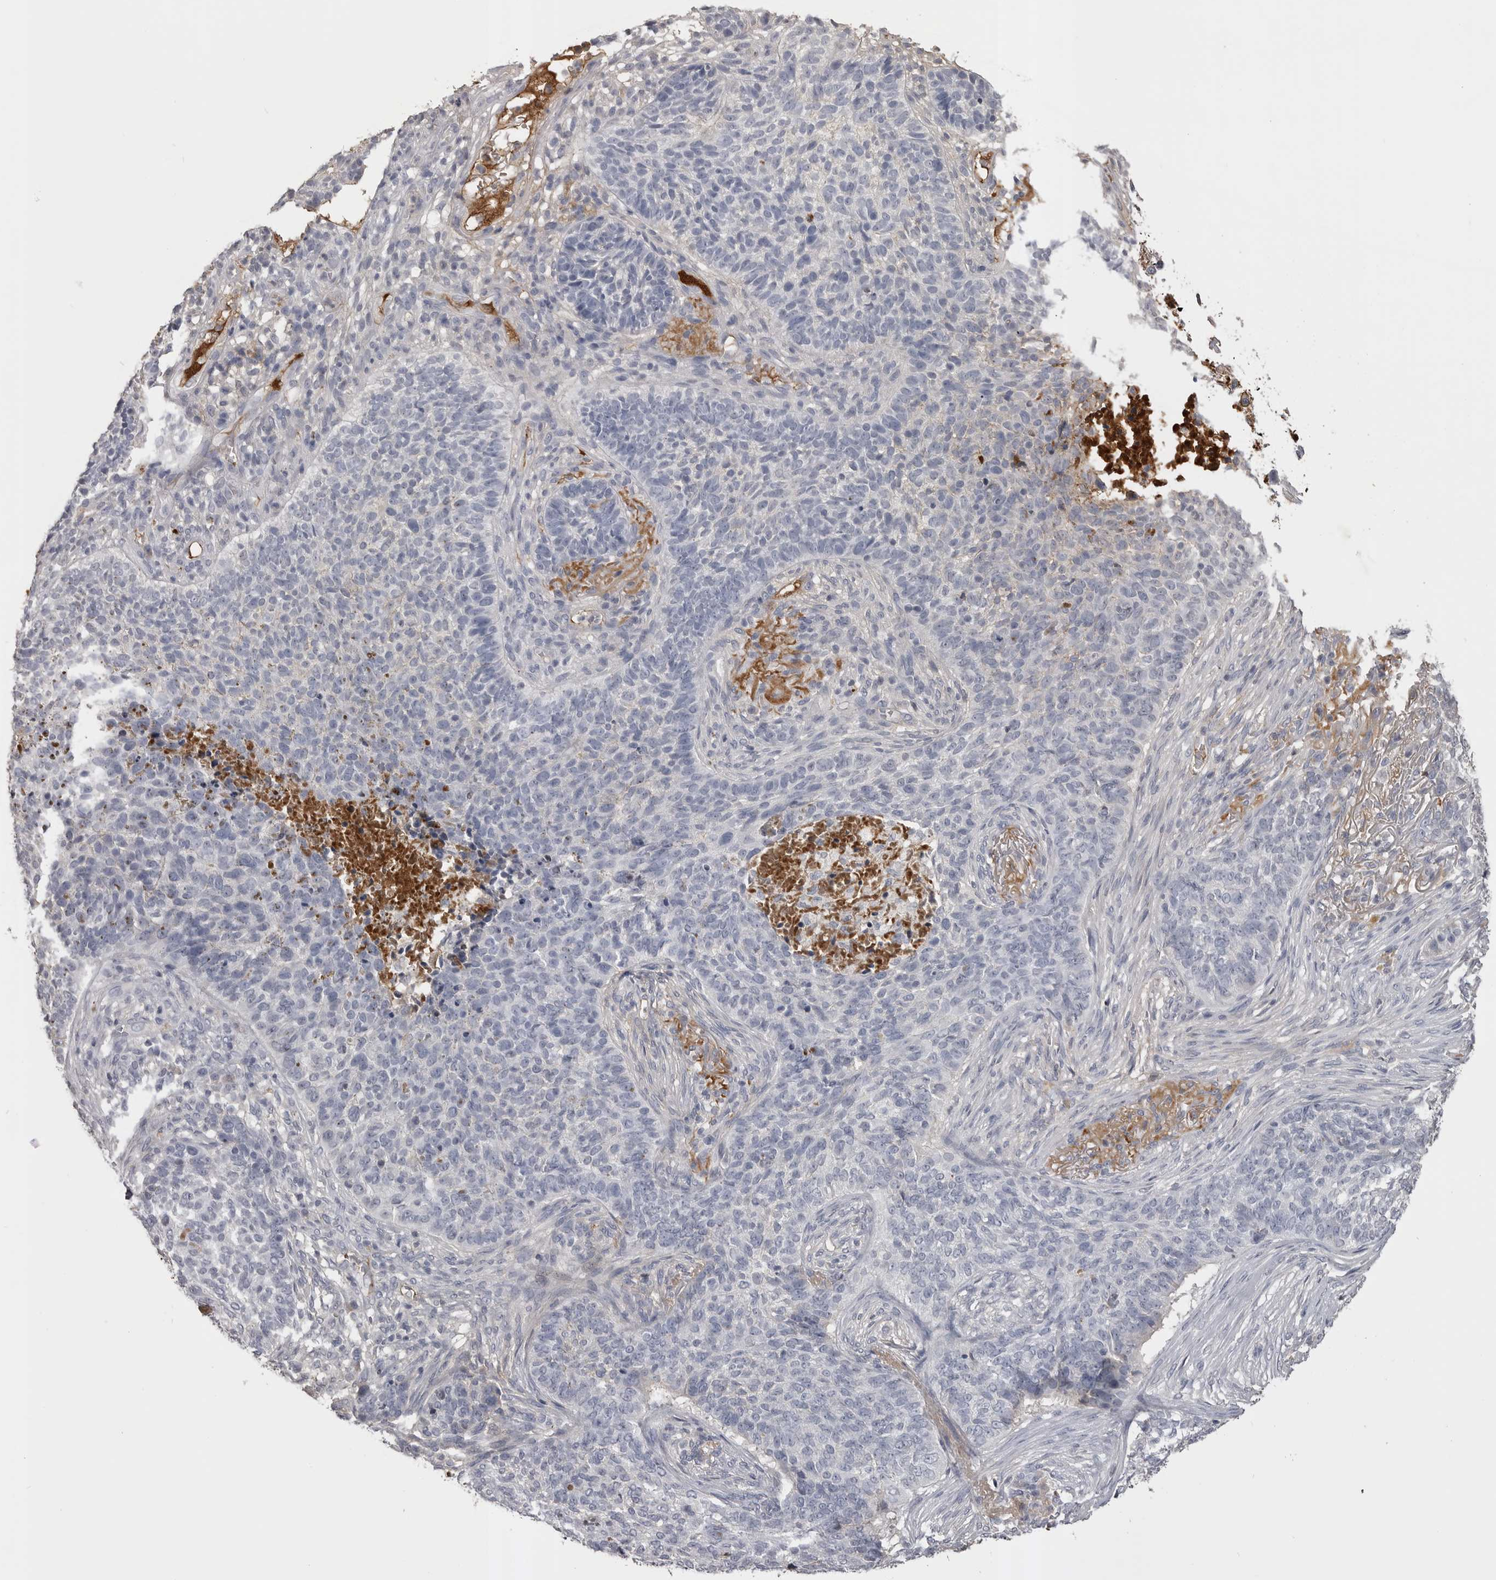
{"staining": {"intensity": "negative", "quantity": "none", "location": "none"}, "tissue": "skin cancer", "cell_type": "Tumor cells", "image_type": "cancer", "snomed": [{"axis": "morphology", "description": "Basal cell carcinoma"}, {"axis": "topography", "description": "Skin"}], "caption": "High power microscopy histopathology image of an immunohistochemistry photomicrograph of basal cell carcinoma (skin), revealing no significant expression in tumor cells.", "gene": "AHSG", "patient": {"sex": "male", "age": 85}}